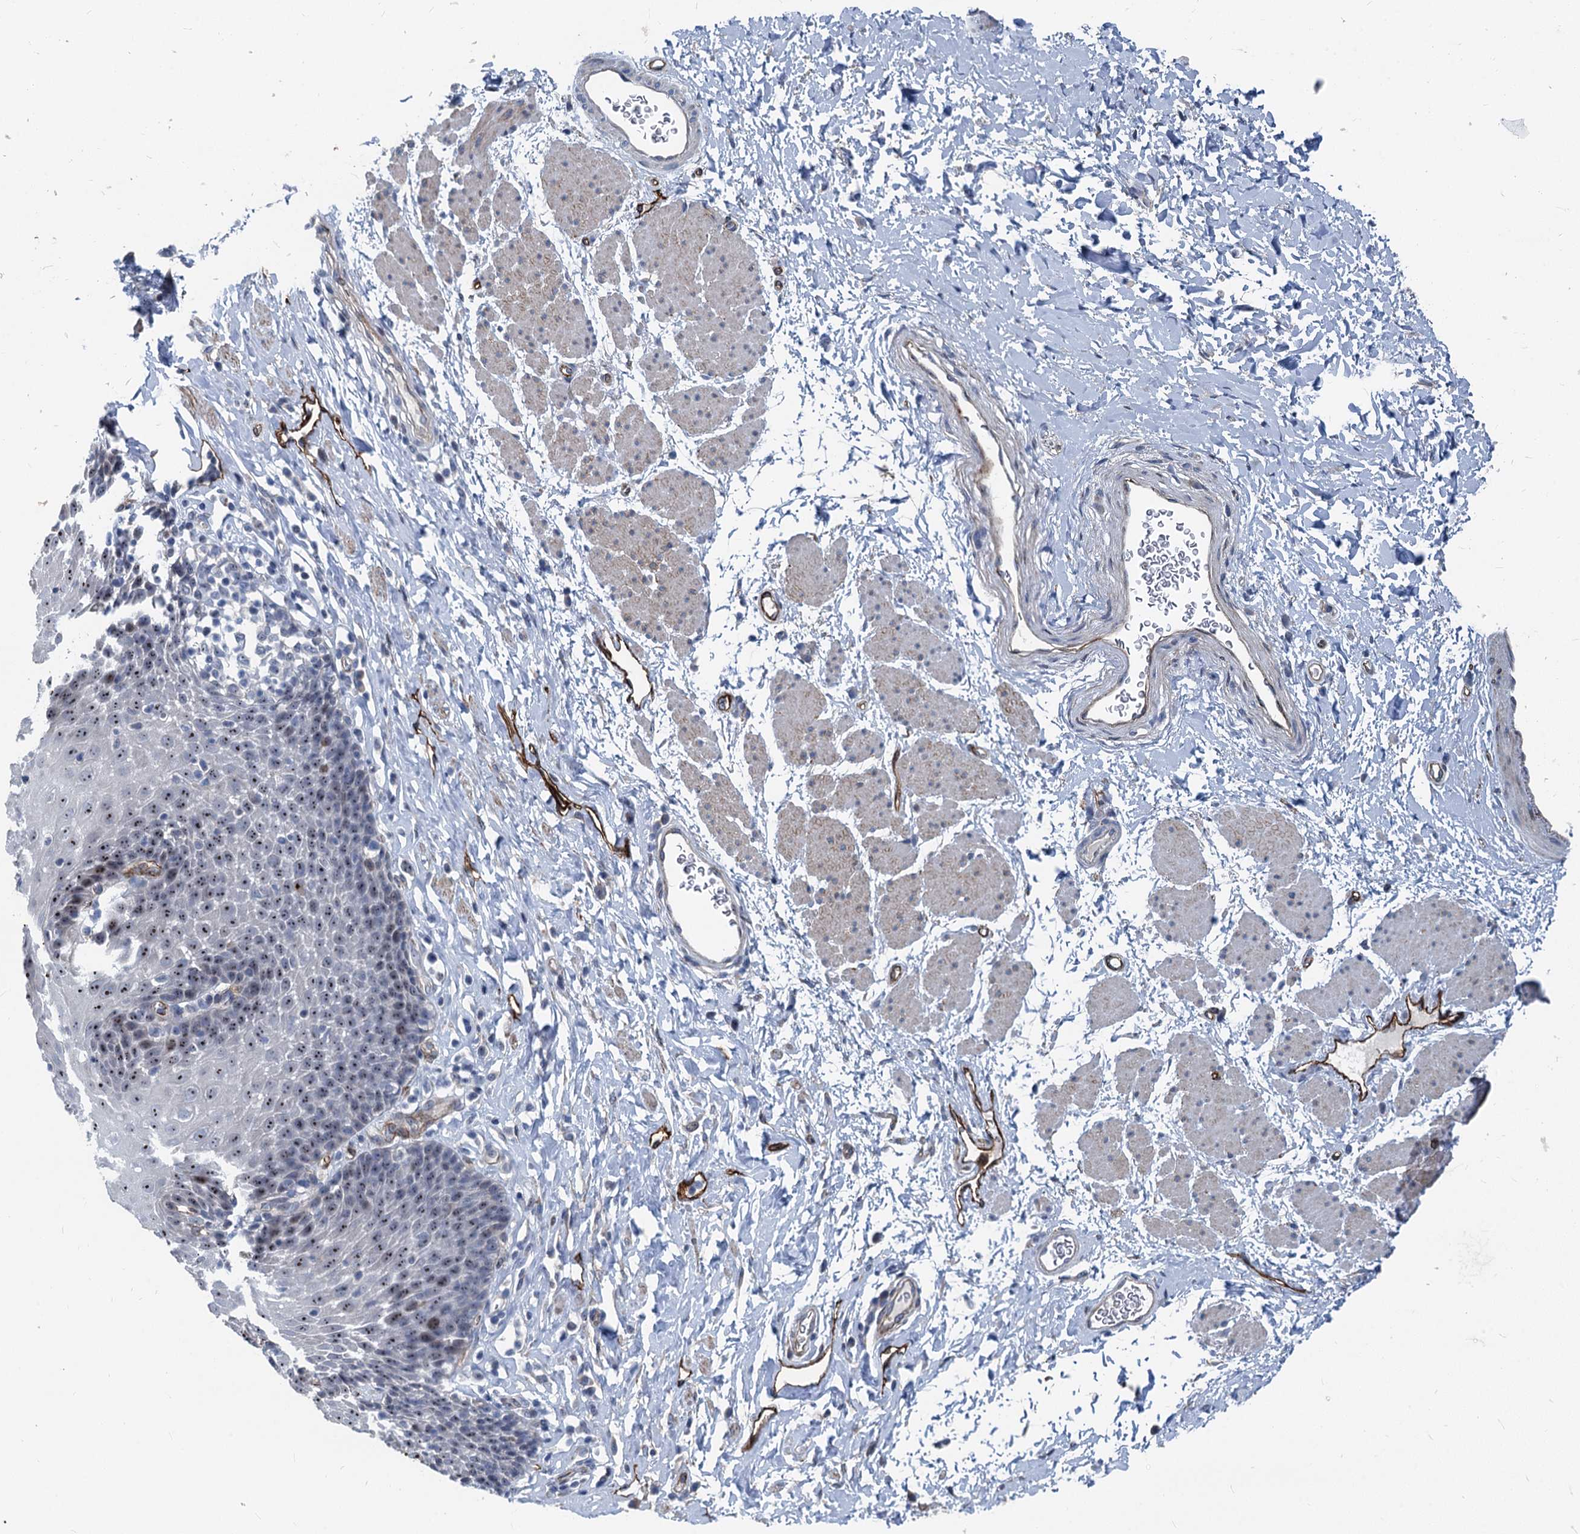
{"staining": {"intensity": "moderate", "quantity": "25%-75%", "location": "nuclear"}, "tissue": "esophagus", "cell_type": "Squamous epithelial cells", "image_type": "normal", "snomed": [{"axis": "morphology", "description": "Normal tissue, NOS"}, {"axis": "topography", "description": "Esophagus"}], "caption": "Esophagus stained for a protein (brown) displays moderate nuclear positive positivity in approximately 25%-75% of squamous epithelial cells.", "gene": "ASXL3", "patient": {"sex": "female", "age": 61}}